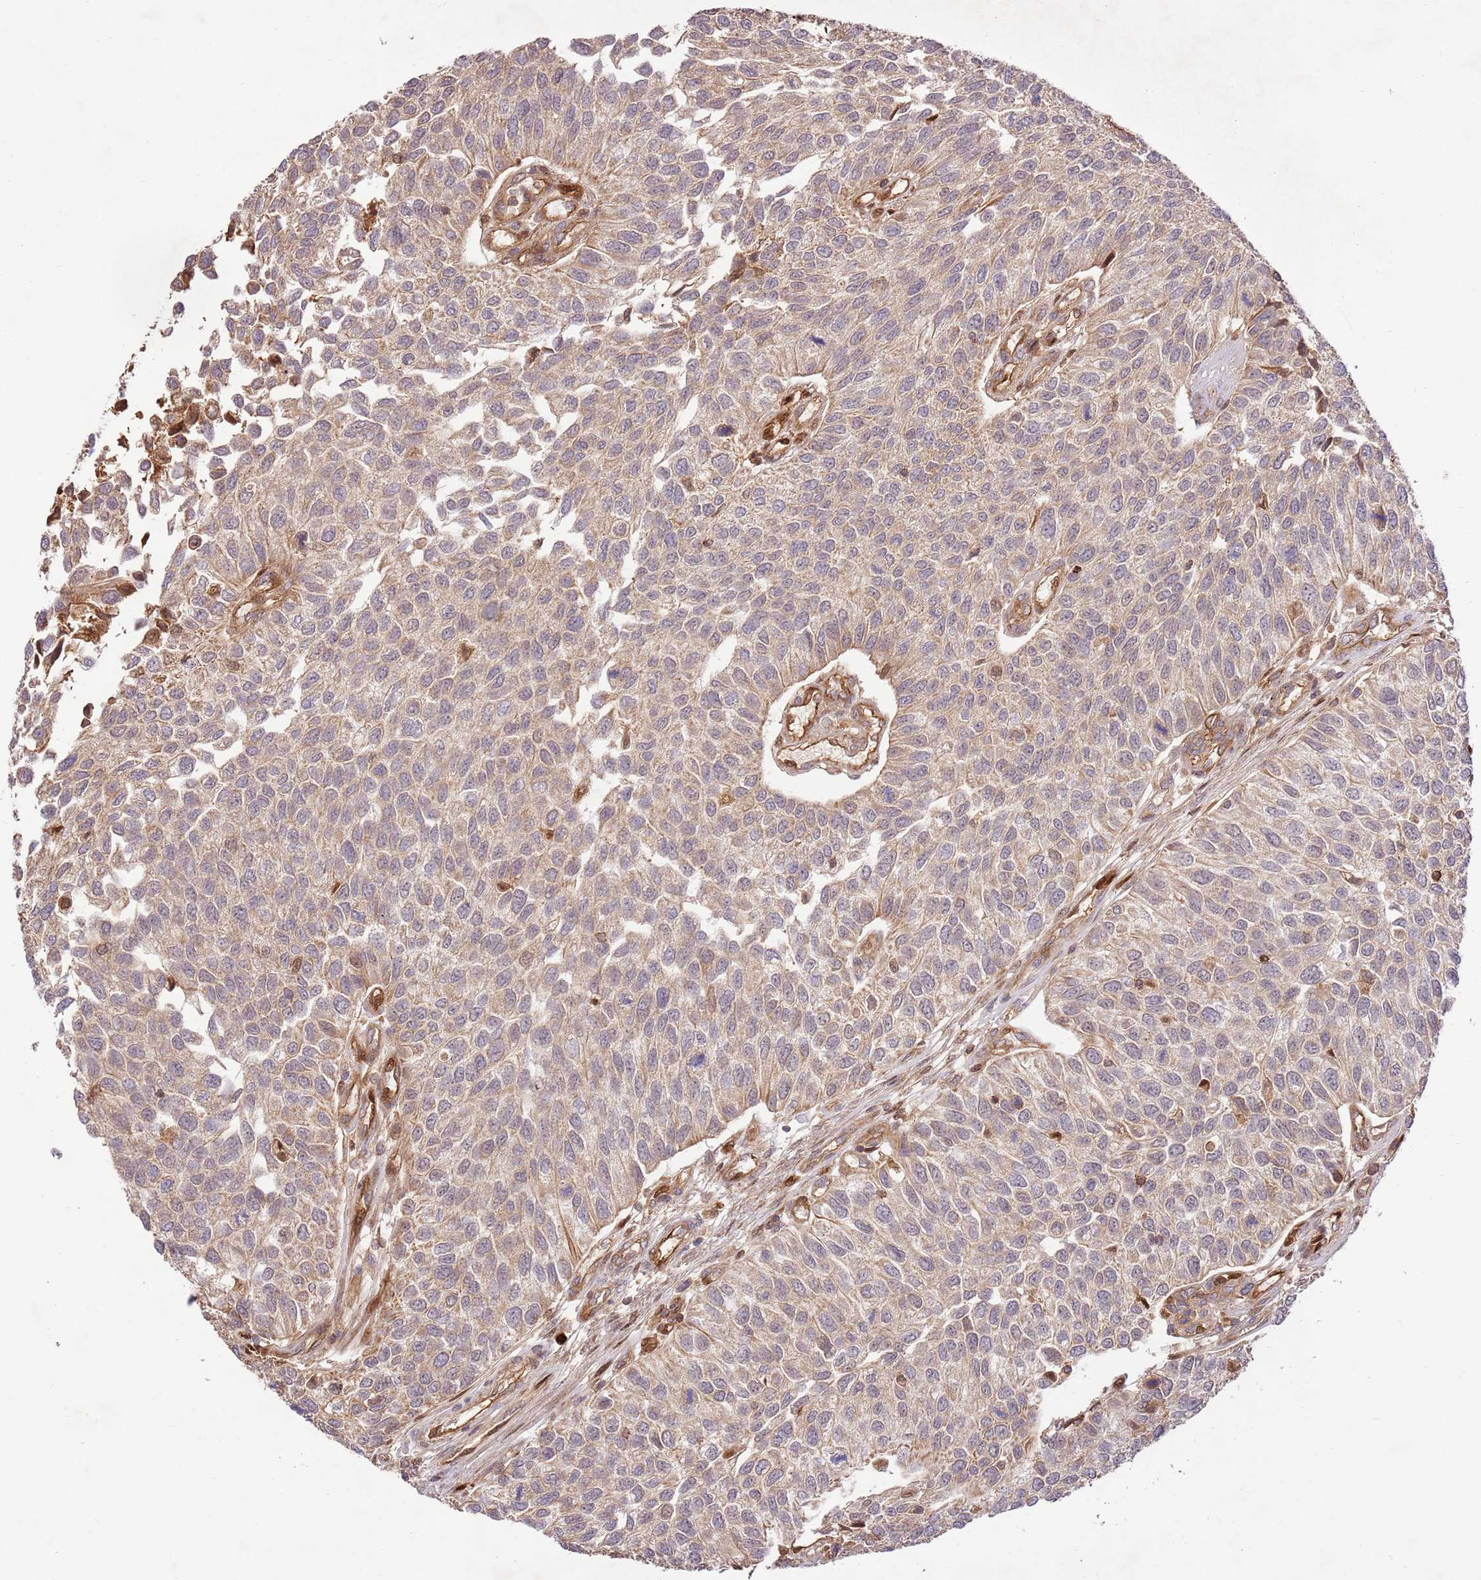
{"staining": {"intensity": "weak", "quantity": ">75%", "location": "cytoplasmic/membranous"}, "tissue": "urothelial cancer", "cell_type": "Tumor cells", "image_type": "cancer", "snomed": [{"axis": "morphology", "description": "Urothelial carcinoma, NOS"}, {"axis": "topography", "description": "Urinary bladder"}], "caption": "Immunohistochemistry (IHC) staining of transitional cell carcinoma, which displays low levels of weak cytoplasmic/membranous expression in about >75% of tumor cells indicating weak cytoplasmic/membranous protein positivity. The staining was performed using DAB (brown) for protein detection and nuclei were counterstained in hematoxylin (blue).", "gene": "KATNAL2", "patient": {"sex": "male", "age": 55}}